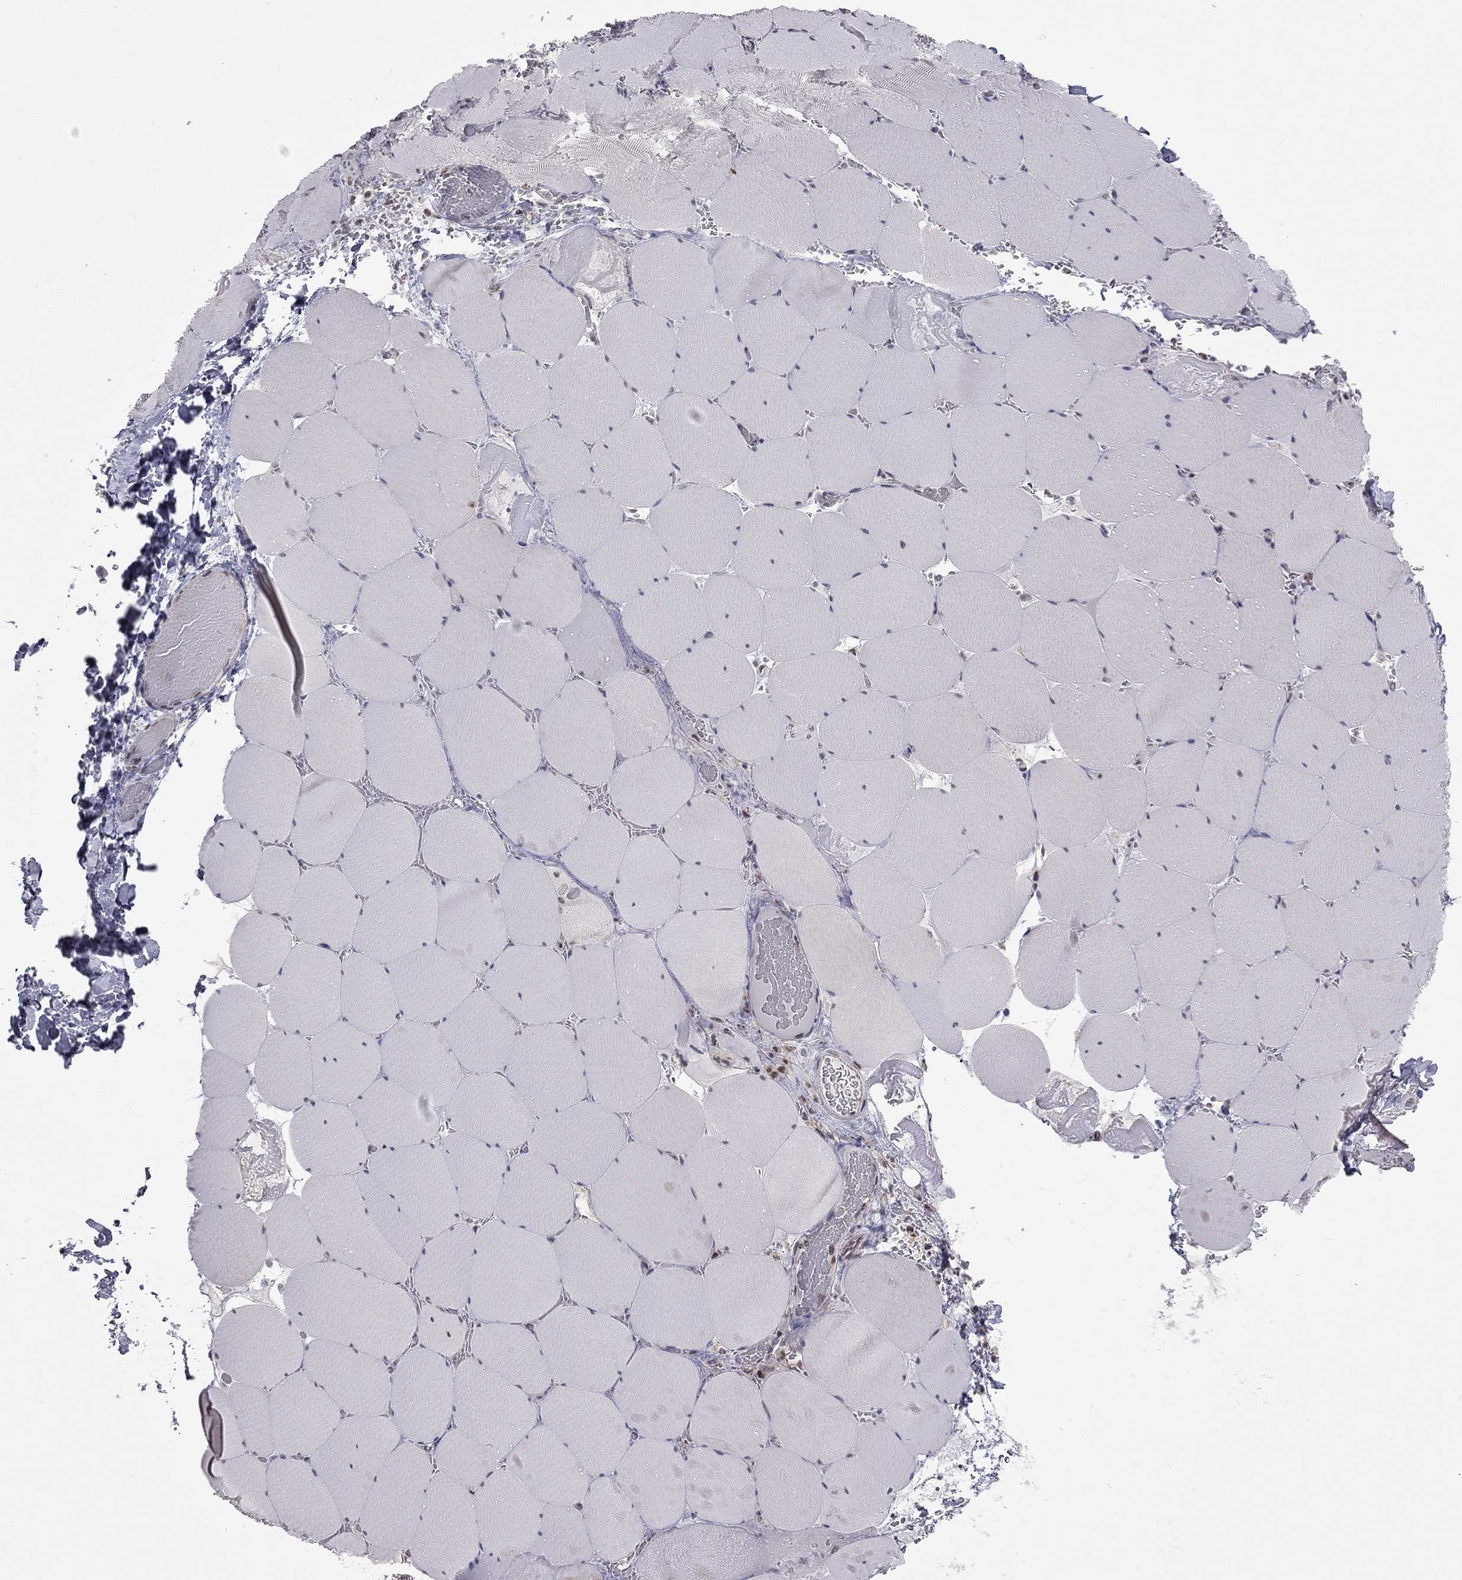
{"staining": {"intensity": "negative", "quantity": "none", "location": "none"}, "tissue": "skeletal muscle", "cell_type": "Myocytes", "image_type": "normal", "snomed": [{"axis": "morphology", "description": "Normal tissue, NOS"}, {"axis": "morphology", "description": "Malignant melanoma, Metastatic site"}, {"axis": "topography", "description": "Skeletal muscle"}], "caption": "Immunohistochemical staining of benign skeletal muscle reveals no significant expression in myocytes. The staining is performed using DAB (3,3'-diaminobenzidine) brown chromogen with nuclei counter-stained in using hematoxylin.", "gene": "RFWD3", "patient": {"sex": "male", "age": 50}}